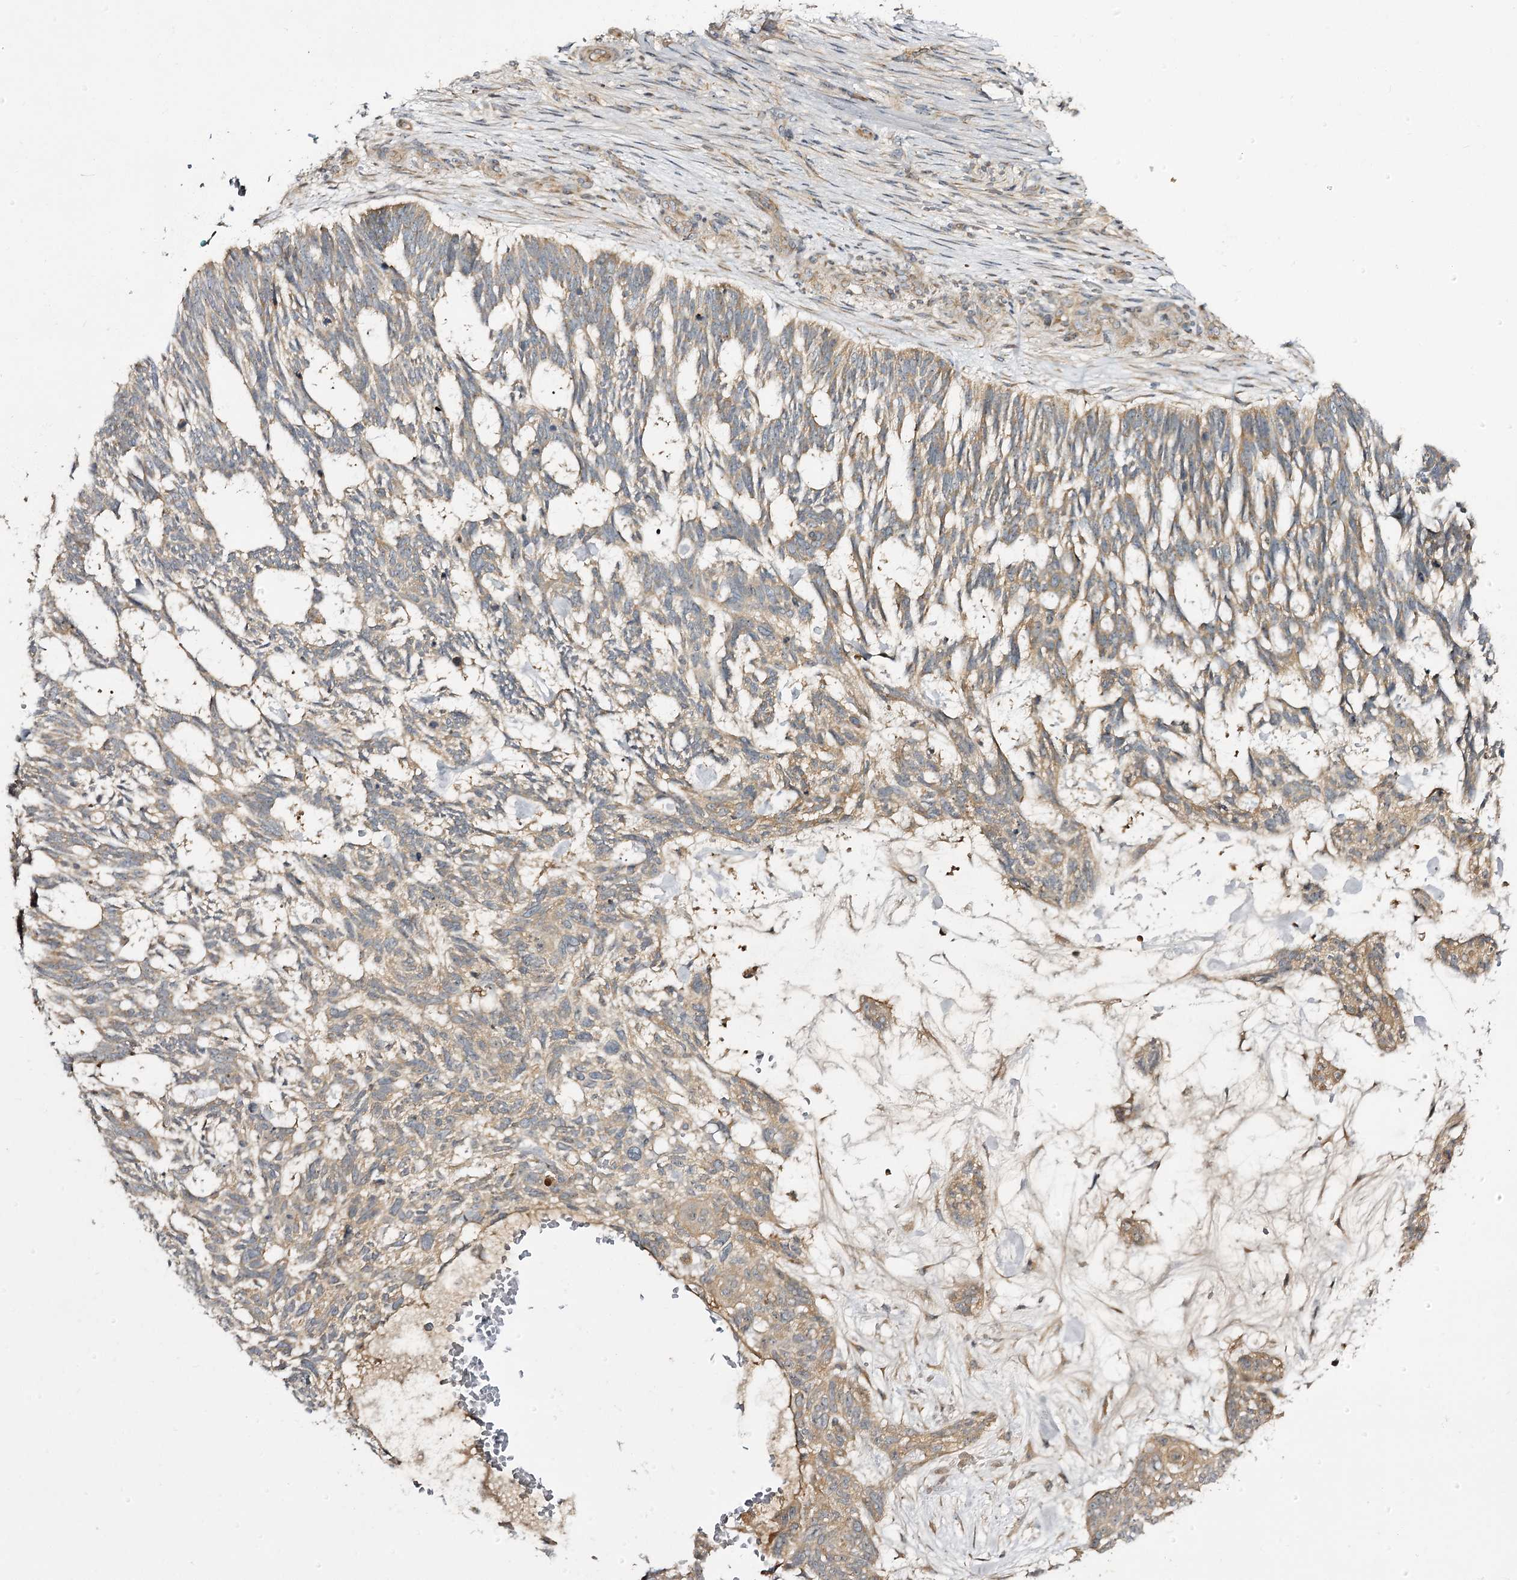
{"staining": {"intensity": "moderate", "quantity": ">75%", "location": "cytoplasmic/membranous"}, "tissue": "skin cancer", "cell_type": "Tumor cells", "image_type": "cancer", "snomed": [{"axis": "morphology", "description": "Basal cell carcinoma"}, {"axis": "topography", "description": "Skin"}], "caption": "Skin basal cell carcinoma was stained to show a protein in brown. There is medium levels of moderate cytoplasmic/membranous positivity in approximately >75% of tumor cells.", "gene": "C11orf80", "patient": {"sex": "male", "age": 88}}